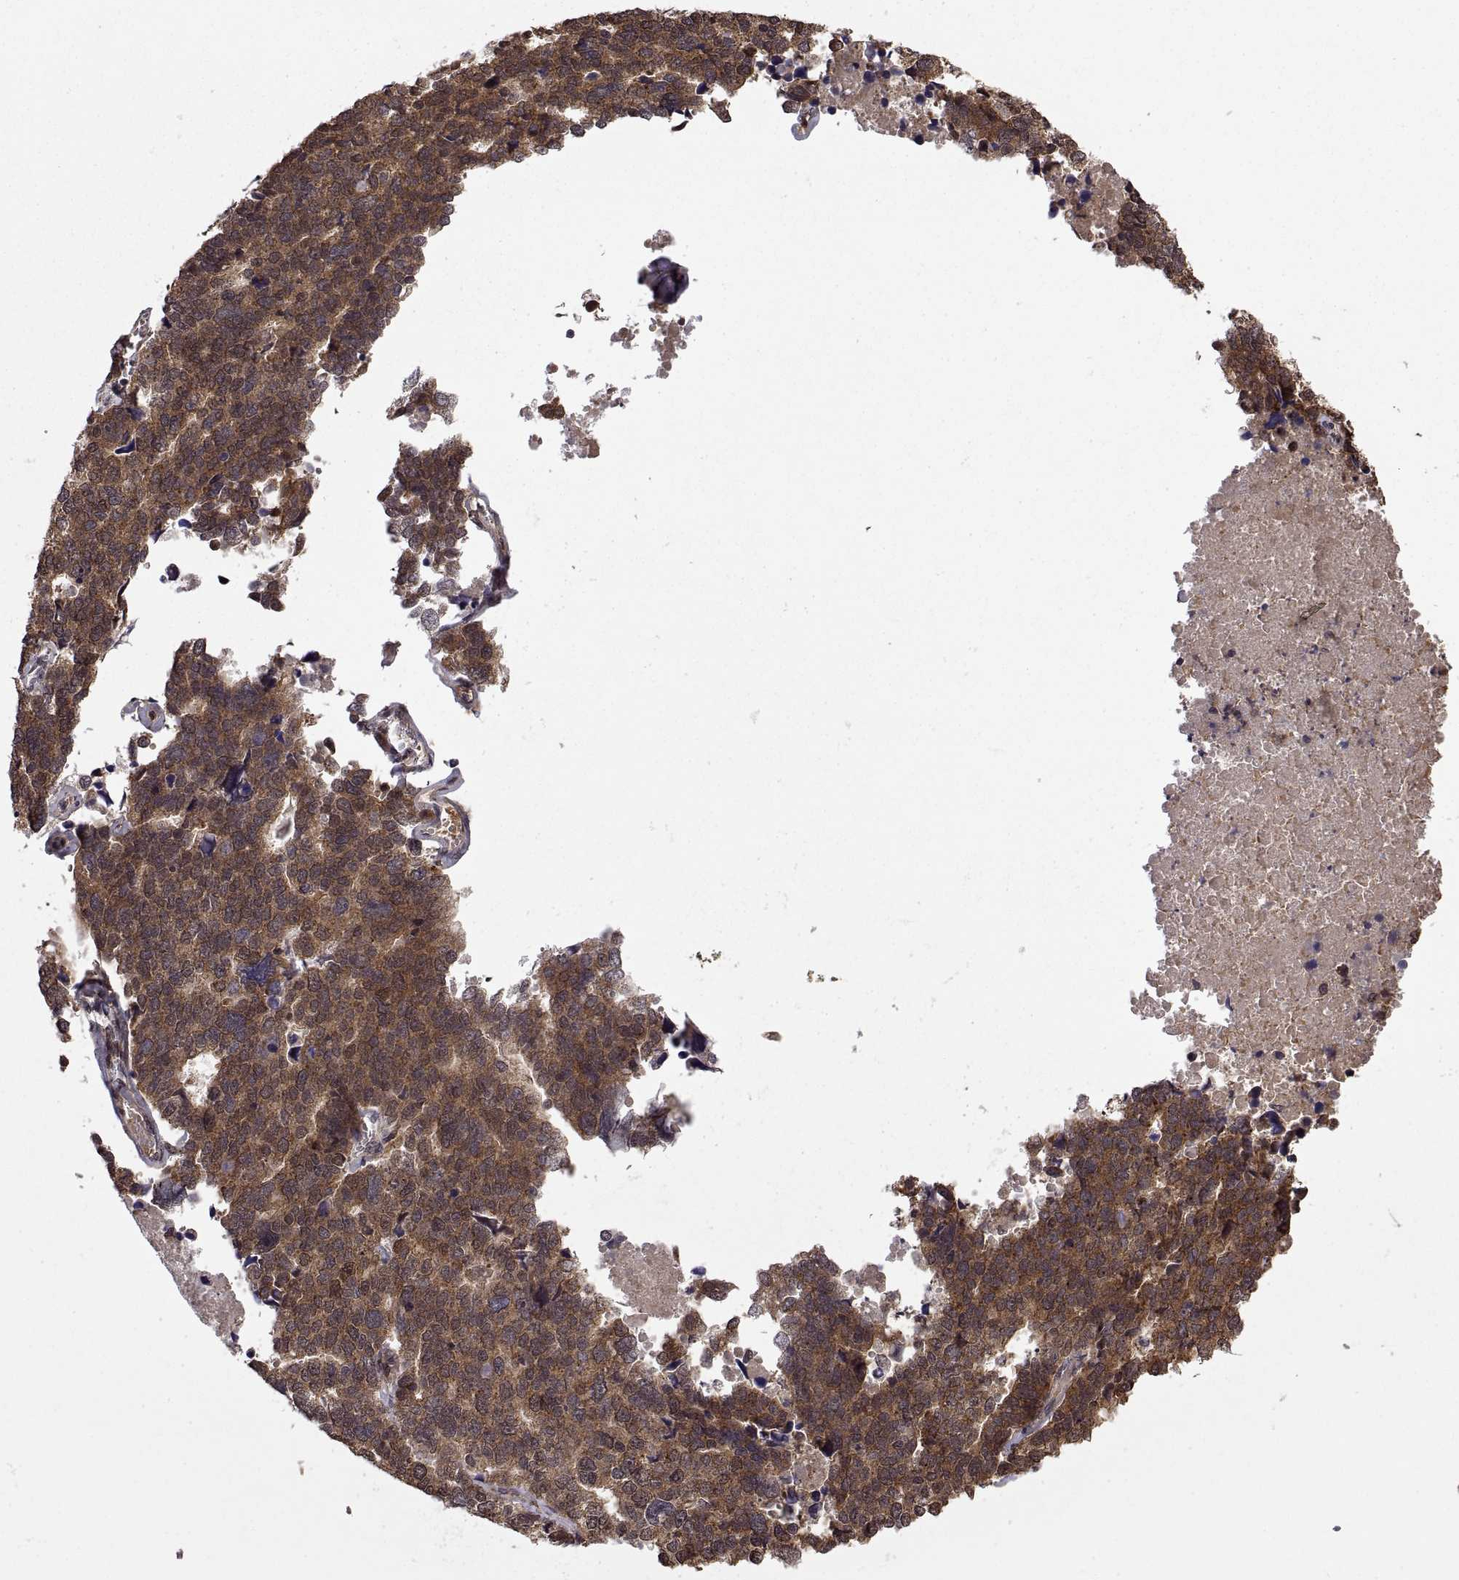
{"staining": {"intensity": "moderate", "quantity": ">75%", "location": "cytoplasmic/membranous"}, "tissue": "stomach cancer", "cell_type": "Tumor cells", "image_type": "cancer", "snomed": [{"axis": "morphology", "description": "Adenocarcinoma, NOS"}, {"axis": "topography", "description": "Stomach"}], "caption": "Moderate cytoplasmic/membranous expression for a protein is identified in about >75% of tumor cells of stomach cancer using immunohistochemistry (IHC).", "gene": "ZNRF2", "patient": {"sex": "male", "age": 69}}